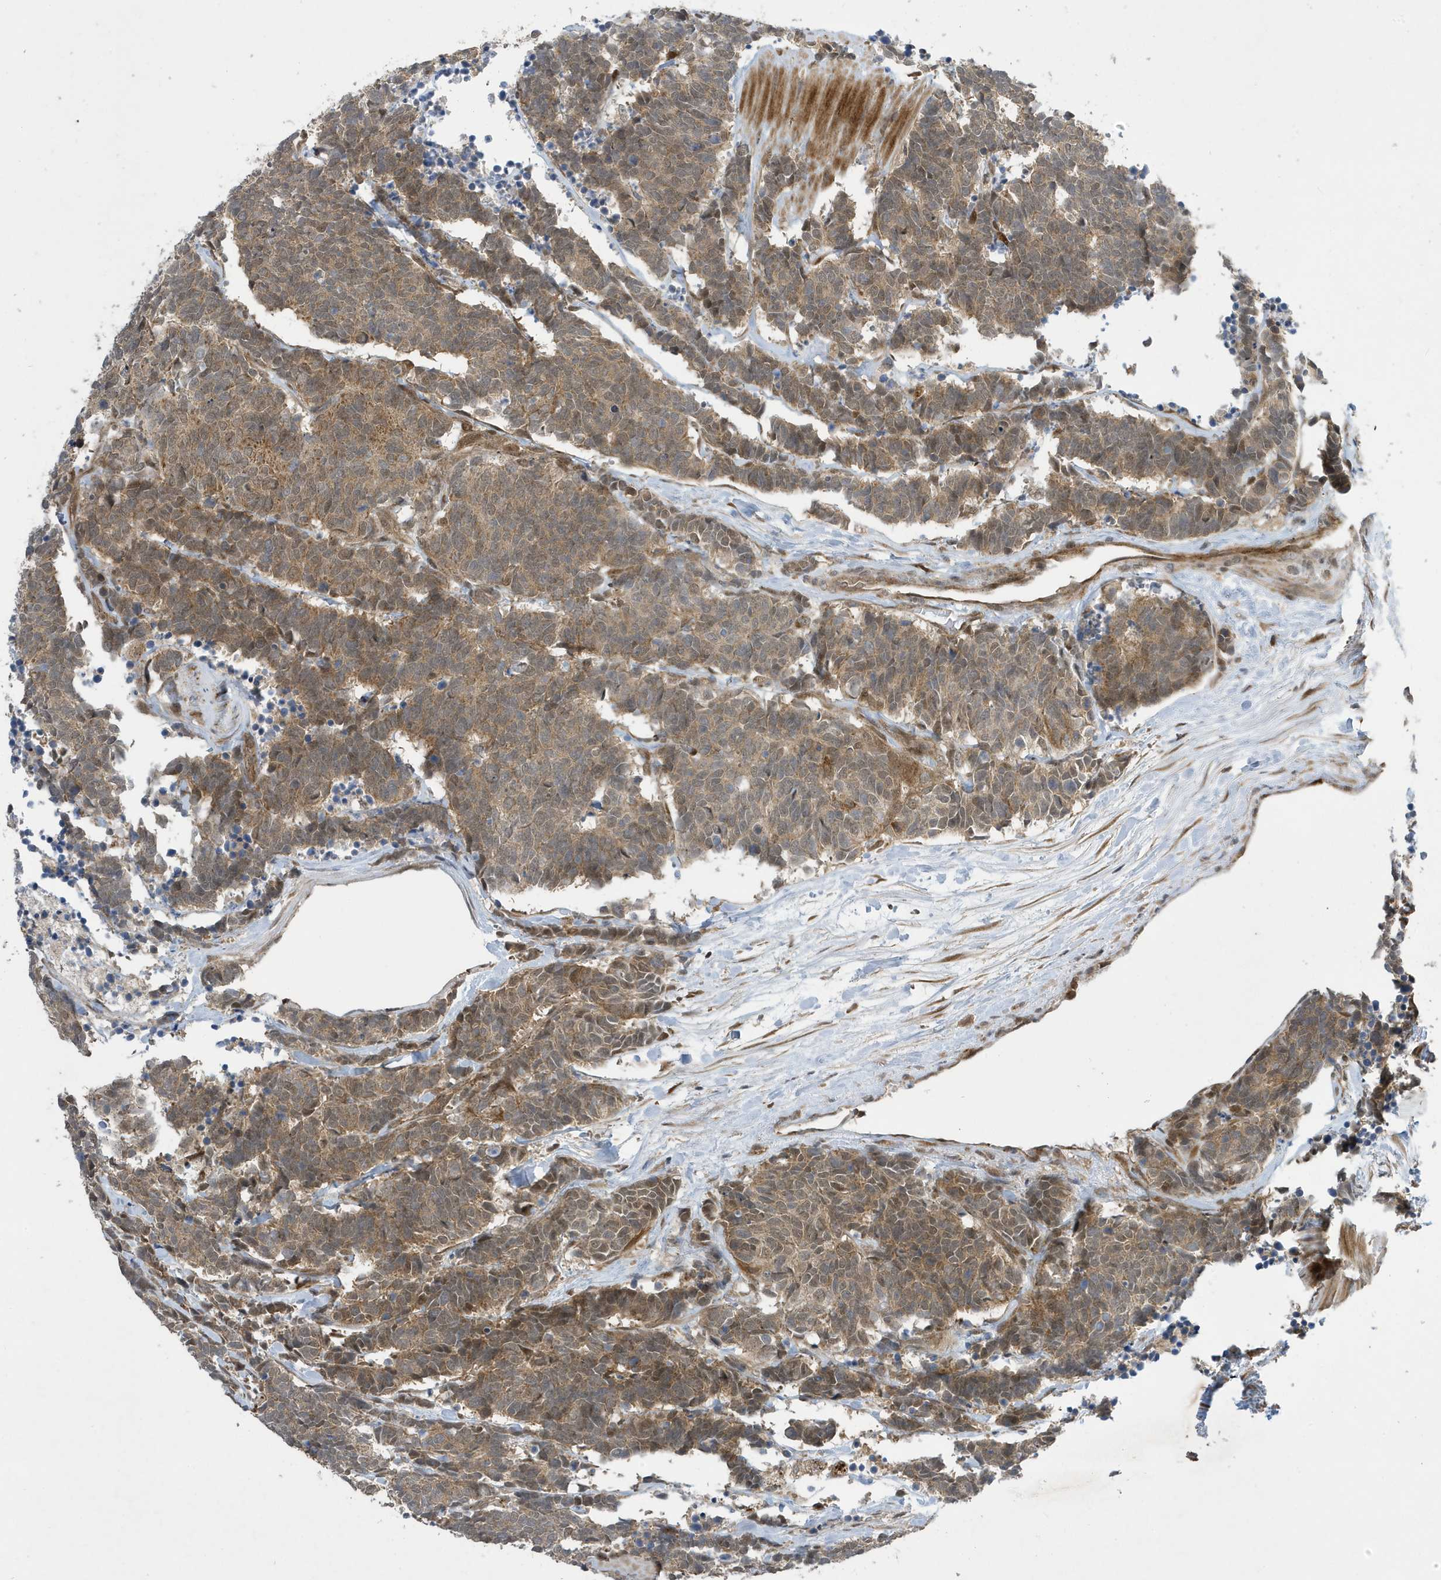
{"staining": {"intensity": "weak", "quantity": ">75%", "location": "cytoplasmic/membranous"}, "tissue": "carcinoid", "cell_type": "Tumor cells", "image_type": "cancer", "snomed": [{"axis": "morphology", "description": "Carcinoma, NOS"}, {"axis": "morphology", "description": "Carcinoid, malignant, NOS"}, {"axis": "topography", "description": "Urinary bladder"}], "caption": "The photomicrograph reveals immunohistochemical staining of malignant carcinoid. There is weak cytoplasmic/membranous expression is present in approximately >75% of tumor cells. (brown staining indicates protein expression, while blue staining denotes nuclei).", "gene": "NCOA7", "patient": {"sex": "male", "age": 57}}